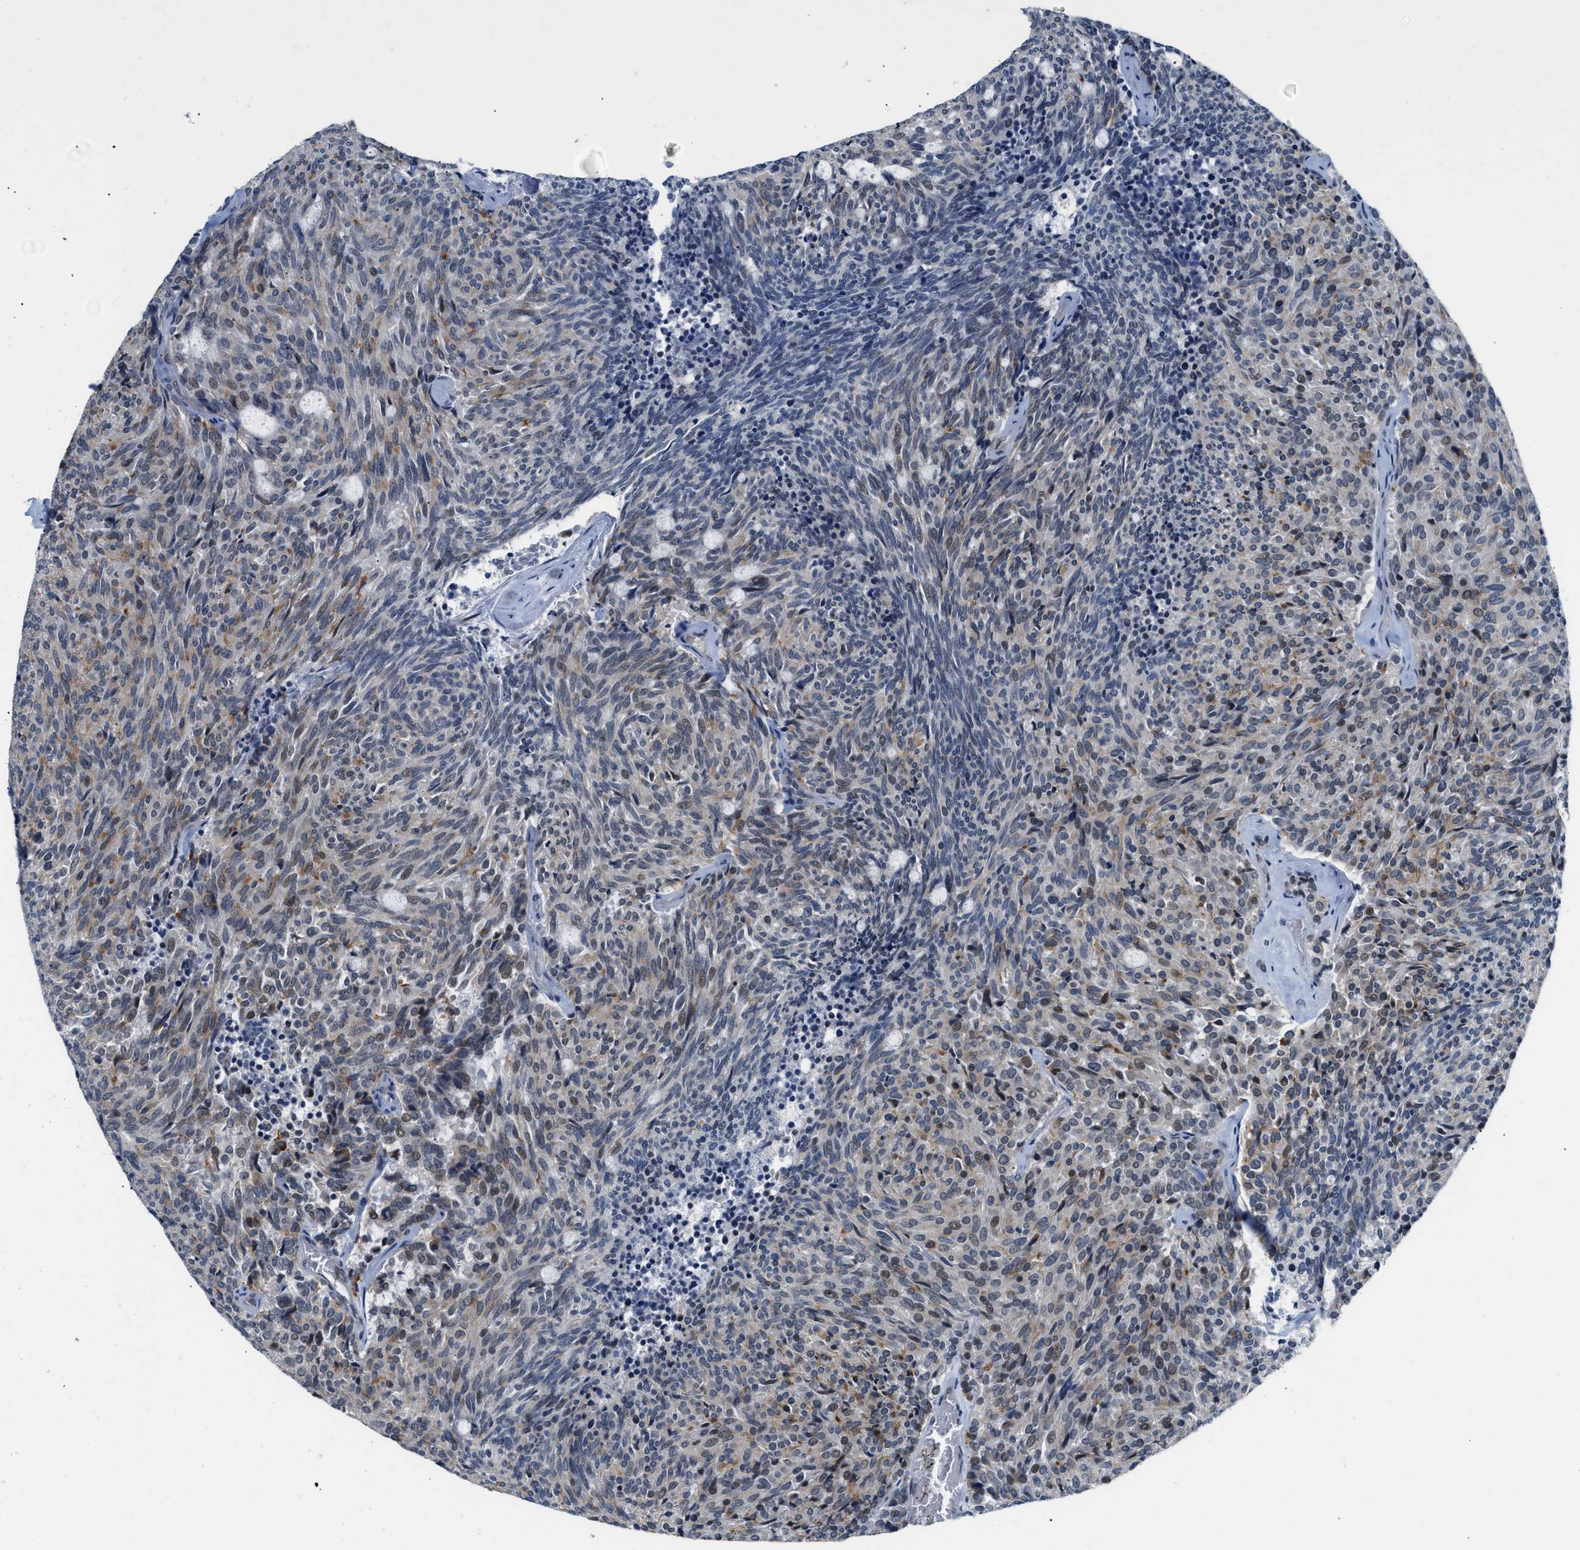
{"staining": {"intensity": "moderate", "quantity": "<25%", "location": "cytoplasmic/membranous,nuclear"}, "tissue": "carcinoid", "cell_type": "Tumor cells", "image_type": "cancer", "snomed": [{"axis": "morphology", "description": "Carcinoid, malignant, NOS"}, {"axis": "topography", "description": "Pancreas"}], "caption": "IHC (DAB (3,3'-diaminobenzidine)) staining of carcinoid exhibits moderate cytoplasmic/membranous and nuclear protein expression in about <25% of tumor cells.", "gene": "TXNRD3", "patient": {"sex": "female", "age": 54}}